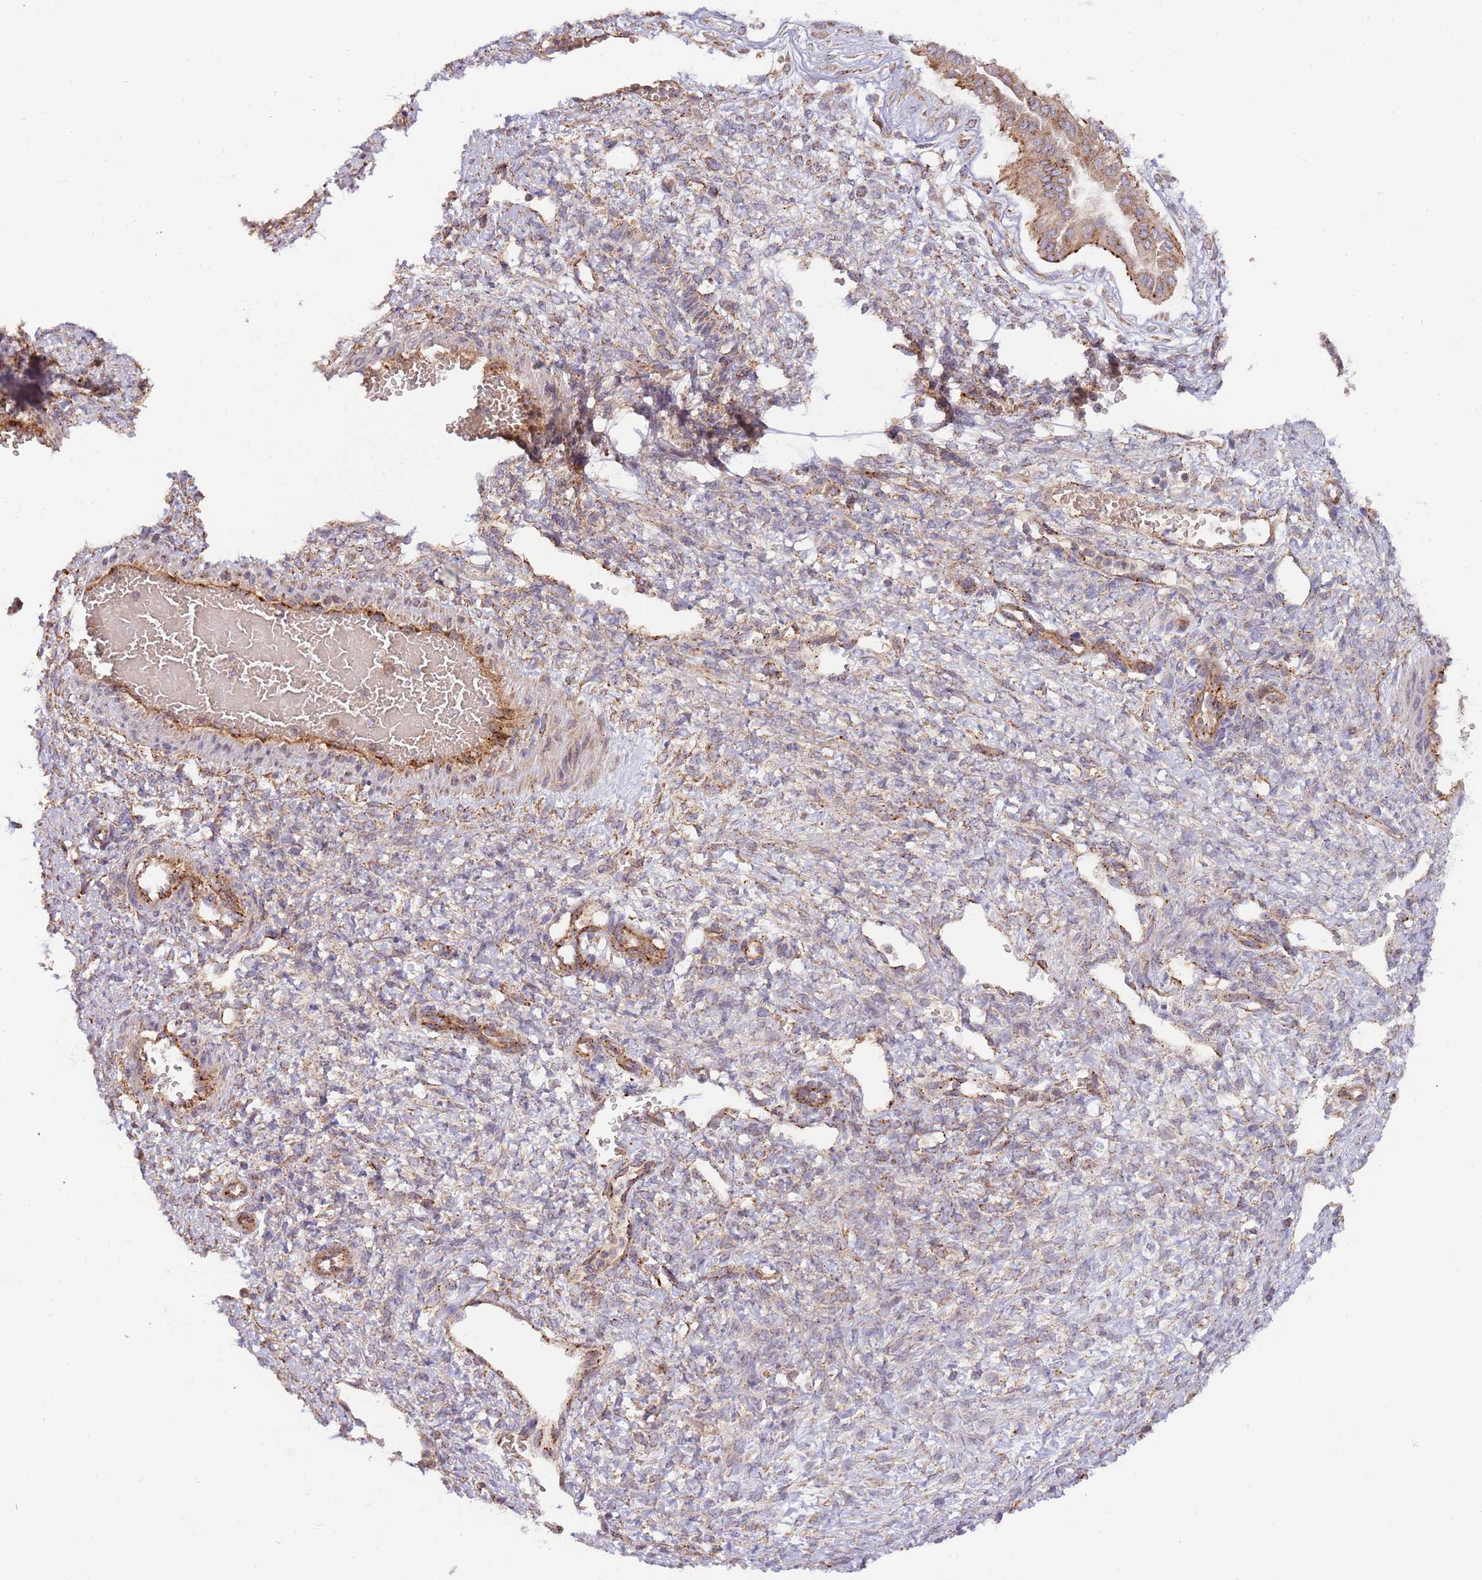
{"staining": {"intensity": "moderate", "quantity": ">75%", "location": "cytoplasmic/membranous"}, "tissue": "ovarian cancer", "cell_type": "Tumor cells", "image_type": "cancer", "snomed": [{"axis": "morphology", "description": "Cystadenocarcinoma, mucinous, NOS"}, {"axis": "topography", "description": "Ovary"}], "caption": "This photomicrograph exhibits ovarian cancer (mucinous cystadenocarcinoma) stained with immunohistochemistry (IHC) to label a protein in brown. The cytoplasmic/membranous of tumor cells show moderate positivity for the protein. Nuclei are counter-stained blue.", "gene": "DOCK6", "patient": {"sex": "female", "age": 73}}